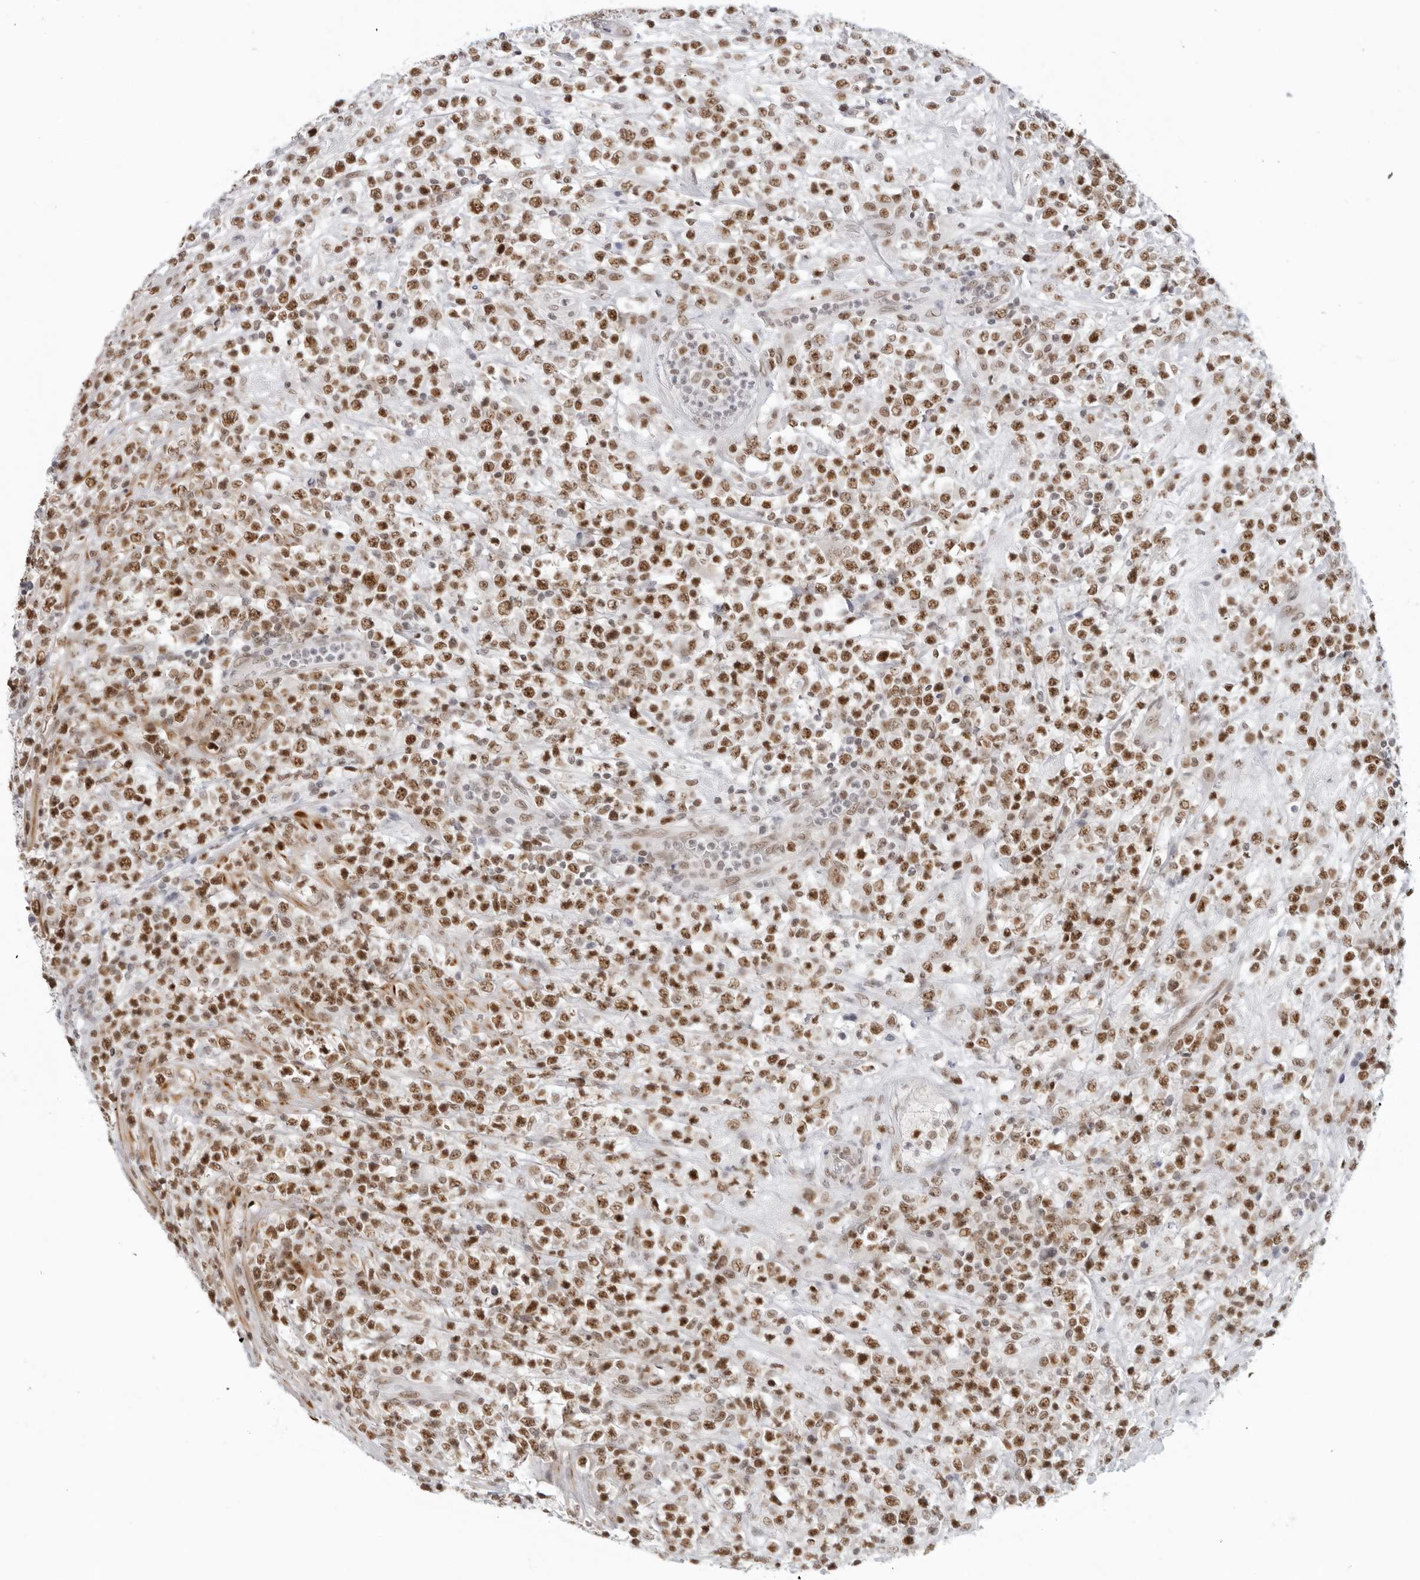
{"staining": {"intensity": "strong", "quantity": ">75%", "location": "nuclear"}, "tissue": "lymphoma", "cell_type": "Tumor cells", "image_type": "cancer", "snomed": [{"axis": "morphology", "description": "Malignant lymphoma, non-Hodgkin's type, High grade"}, {"axis": "topography", "description": "Colon"}], "caption": "Immunohistochemical staining of lymphoma reveals high levels of strong nuclear positivity in approximately >75% of tumor cells.", "gene": "FOXK2", "patient": {"sex": "female", "age": 53}}